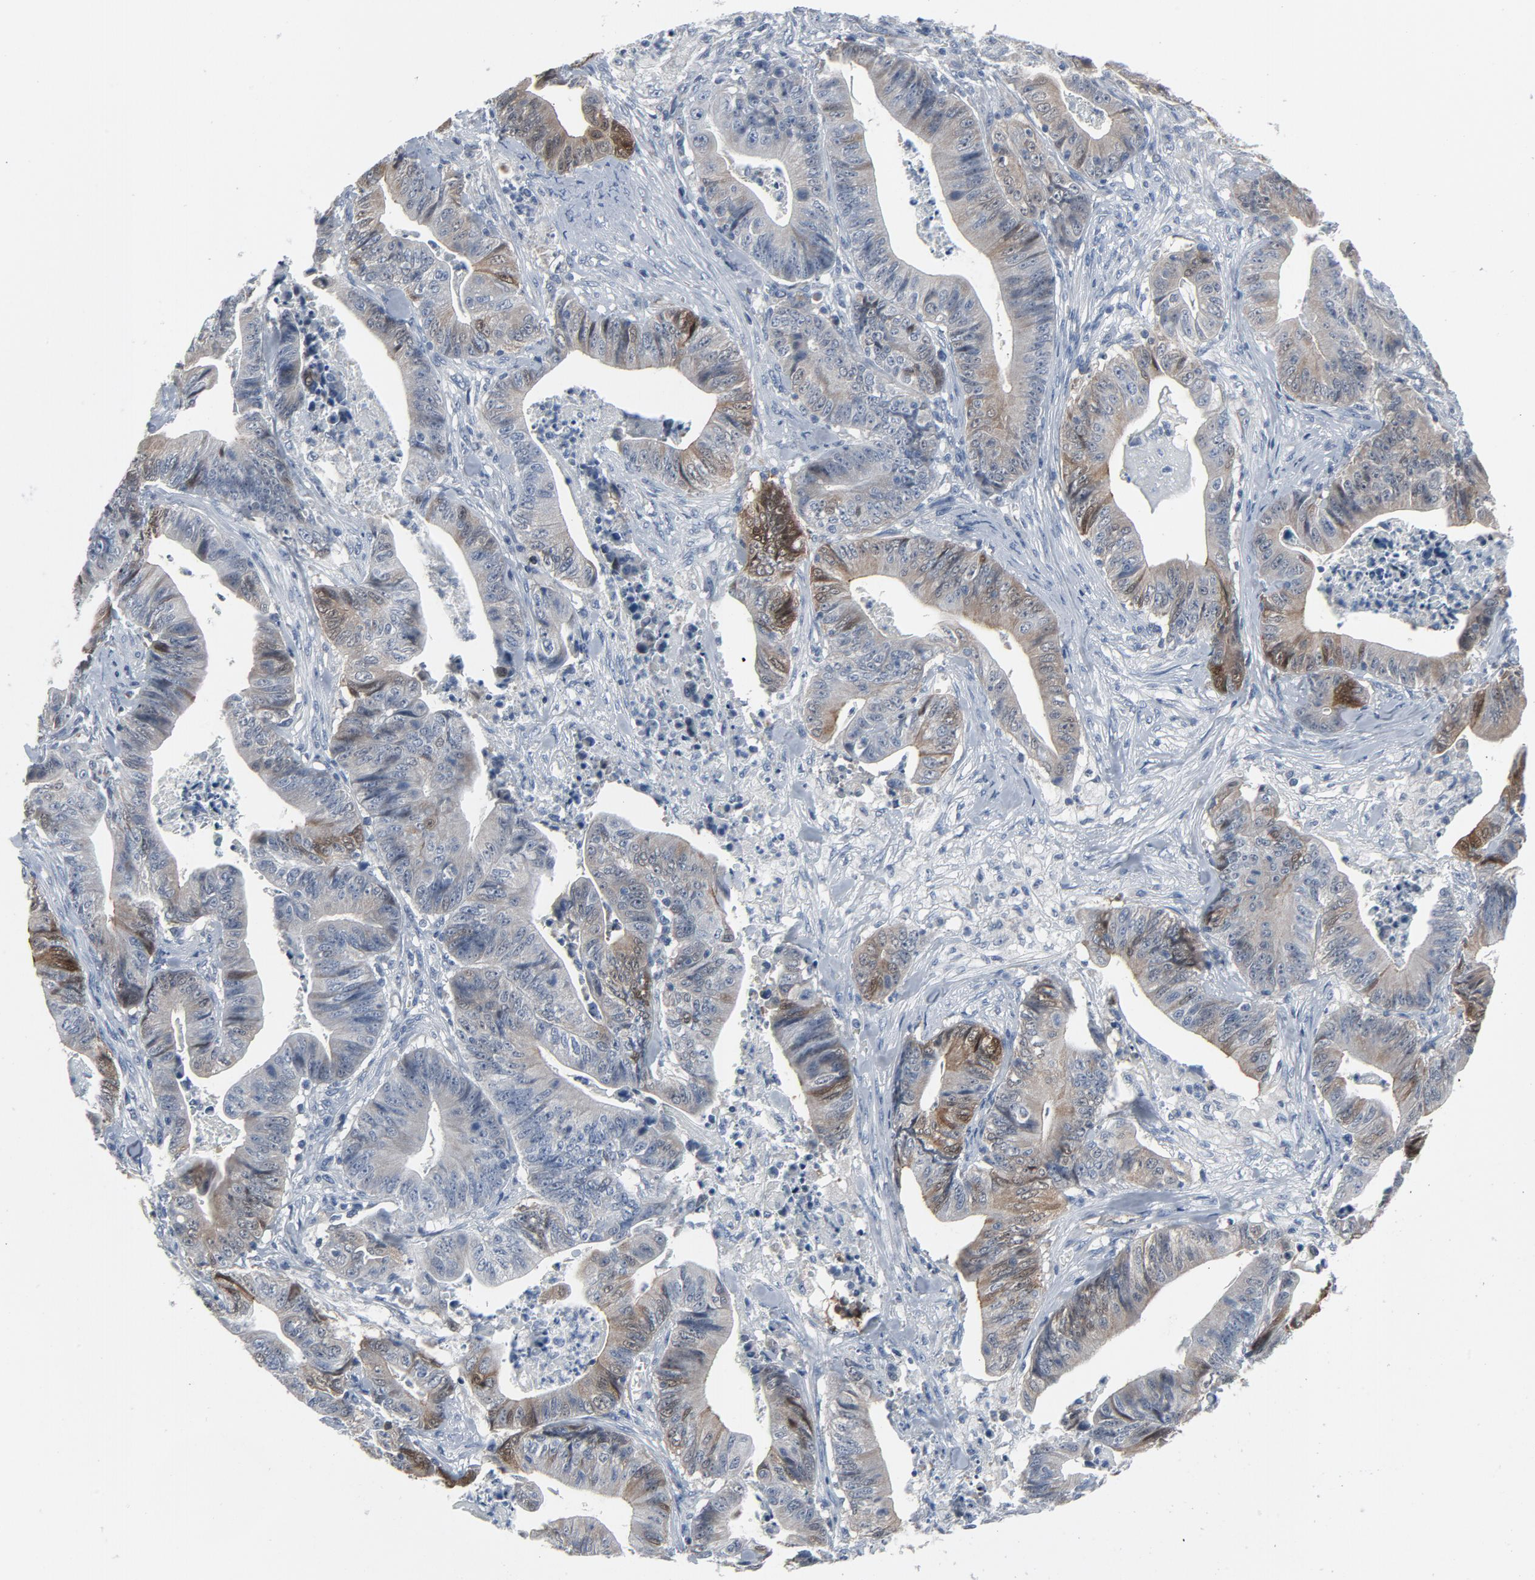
{"staining": {"intensity": "weak", "quantity": "<25%", "location": "cytoplasmic/membranous,nuclear"}, "tissue": "stomach cancer", "cell_type": "Tumor cells", "image_type": "cancer", "snomed": [{"axis": "morphology", "description": "Adenocarcinoma, NOS"}, {"axis": "topography", "description": "Stomach, lower"}], "caption": "Micrograph shows no significant protein expression in tumor cells of stomach adenocarcinoma. The staining was performed using DAB (3,3'-diaminobenzidine) to visualize the protein expression in brown, while the nuclei were stained in blue with hematoxylin (Magnification: 20x).", "gene": "GPX2", "patient": {"sex": "female", "age": 86}}